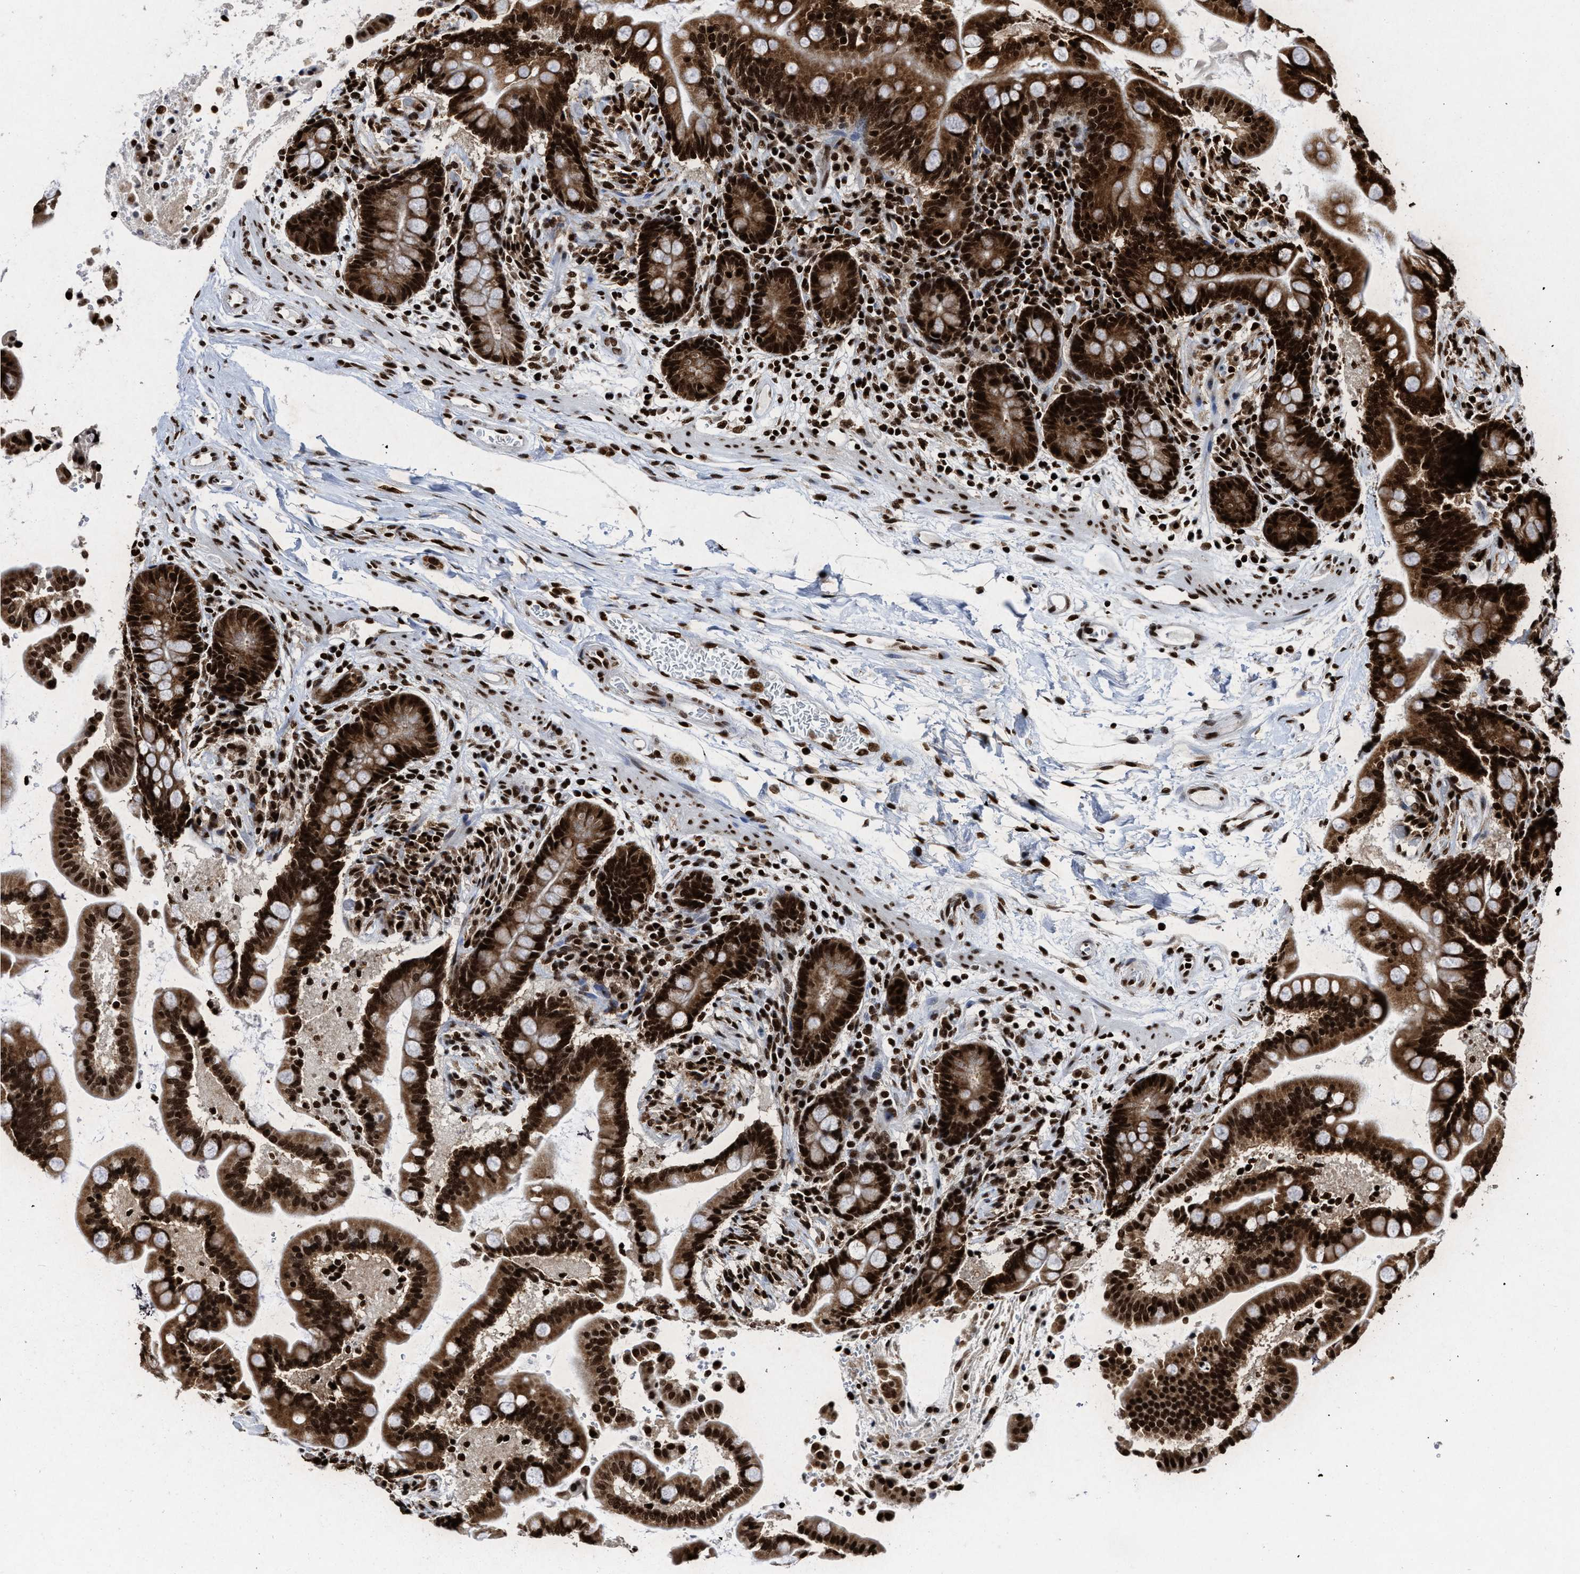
{"staining": {"intensity": "strong", "quantity": ">75%", "location": "nuclear"}, "tissue": "colon", "cell_type": "Endothelial cells", "image_type": "normal", "snomed": [{"axis": "morphology", "description": "Normal tissue, NOS"}, {"axis": "topography", "description": "Colon"}], "caption": "Colon stained with IHC exhibits strong nuclear expression in about >75% of endothelial cells.", "gene": "ALYREF", "patient": {"sex": "male", "age": 73}}